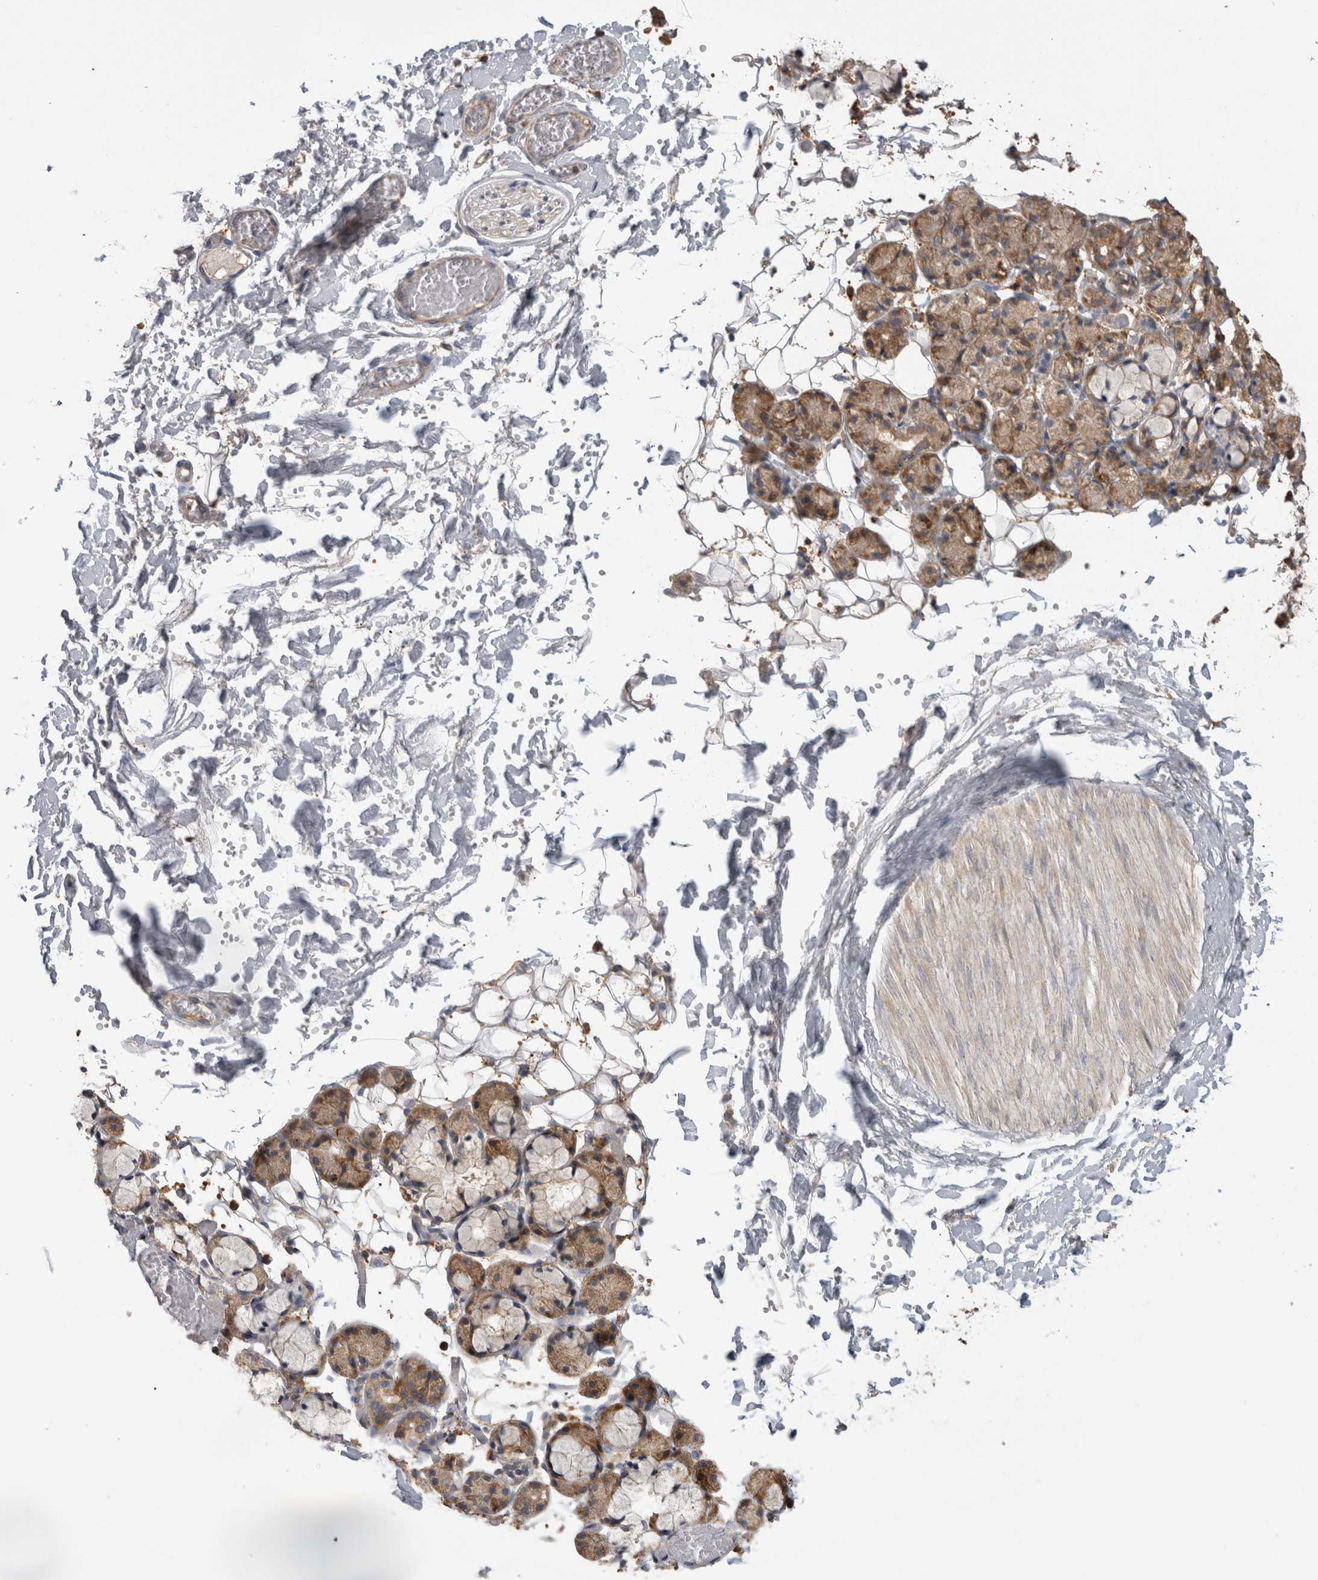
{"staining": {"intensity": "moderate", "quantity": "25%-75%", "location": "cytoplasmic/membranous"}, "tissue": "salivary gland", "cell_type": "Glandular cells", "image_type": "normal", "snomed": [{"axis": "morphology", "description": "Normal tissue, NOS"}, {"axis": "topography", "description": "Salivary gland"}], "caption": "Benign salivary gland demonstrates moderate cytoplasmic/membranous staining in approximately 25%-75% of glandular cells (brown staining indicates protein expression, while blue staining denotes nuclei)..", "gene": "TBCE", "patient": {"sex": "male", "age": 63}}